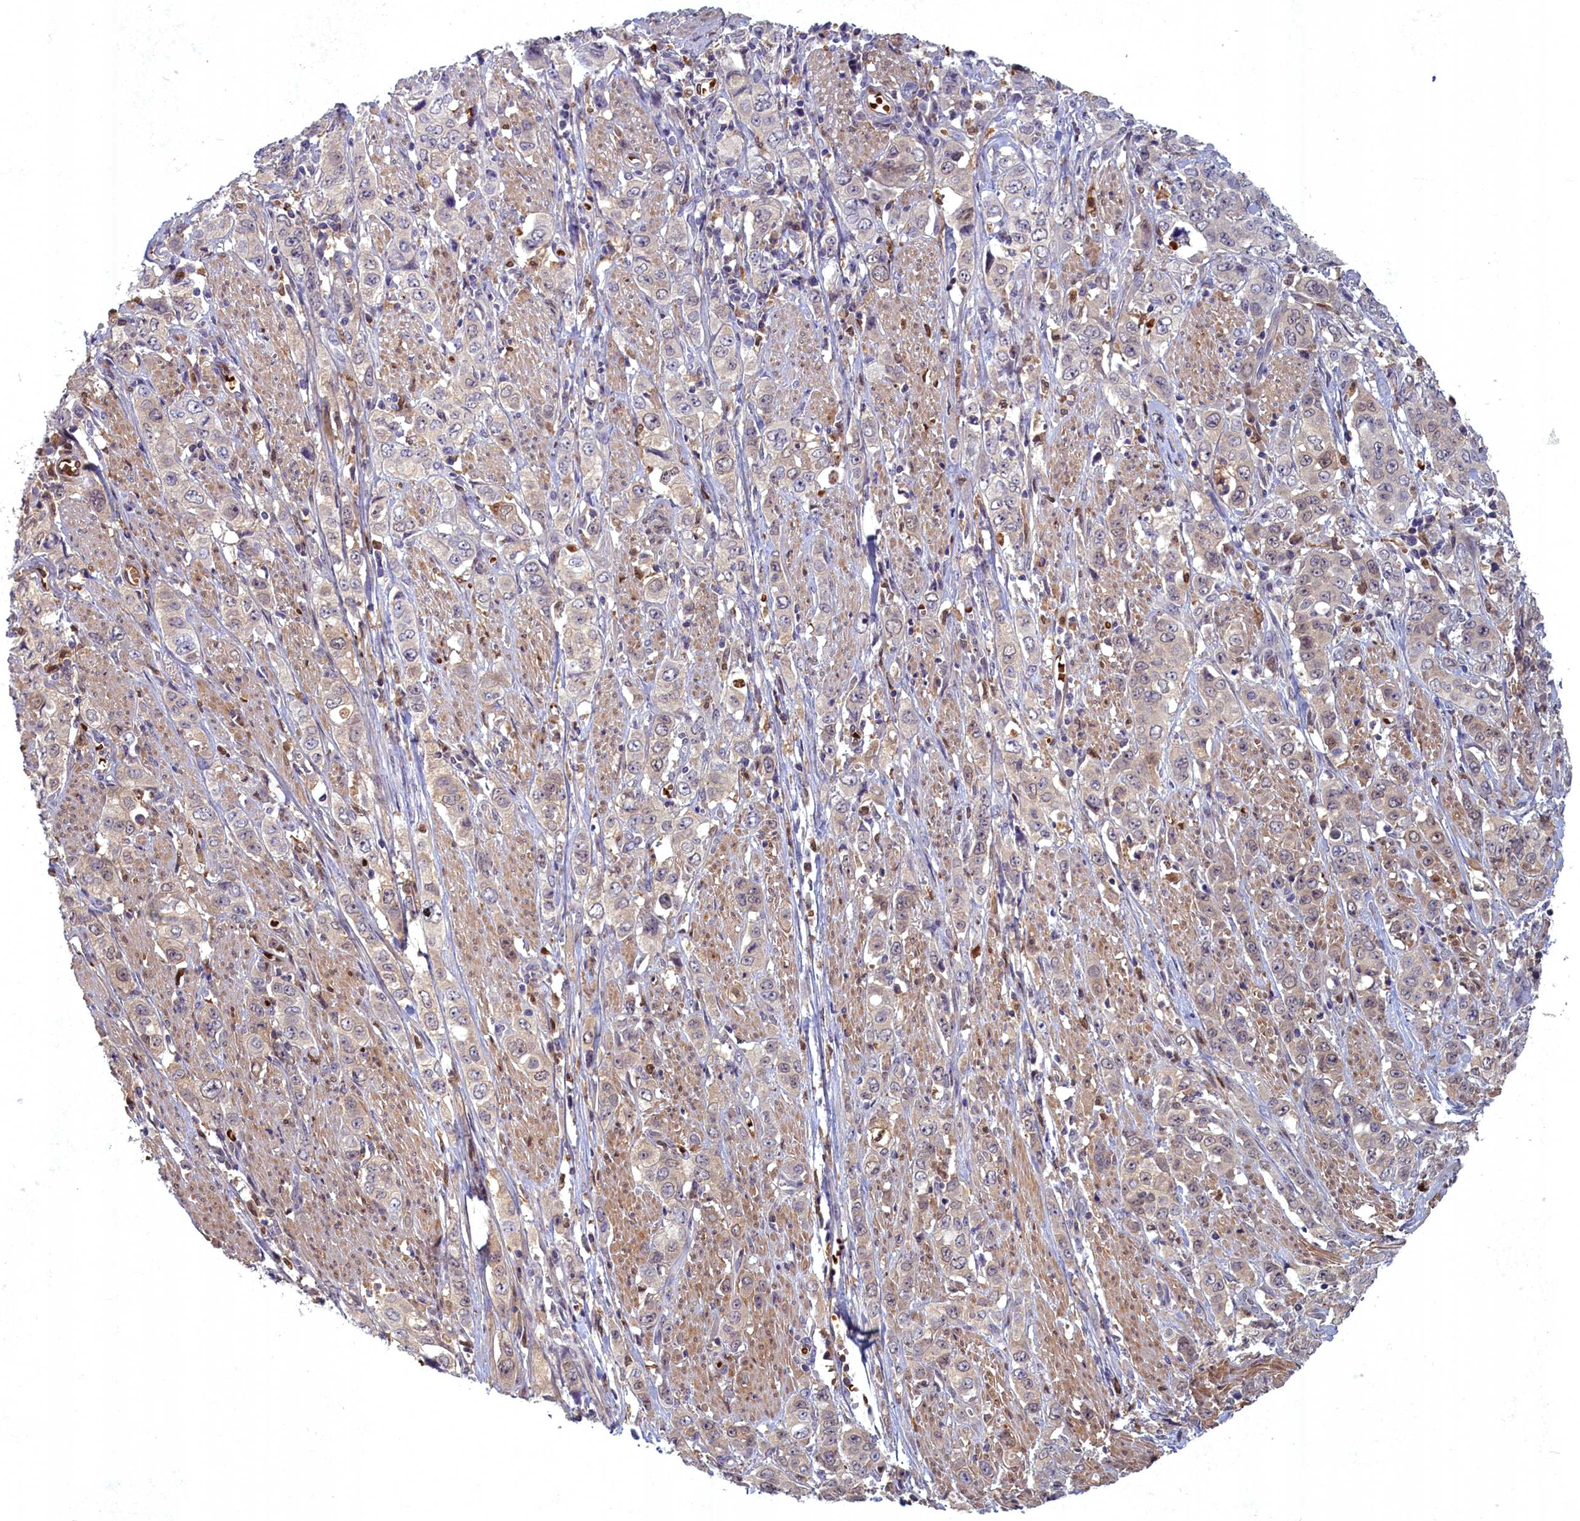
{"staining": {"intensity": "weak", "quantity": ">75%", "location": "cytoplasmic/membranous"}, "tissue": "stomach cancer", "cell_type": "Tumor cells", "image_type": "cancer", "snomed": [{"axis": "morphology", "description": "Adenocarcinoma, NOS"}, {"axis": "topography", "description": "Stomach, upper"}], "caption": "Brown immunohistochemical staining in stomach adenocarcinoma demonstrates weak cytoplasmic/membranous staining in approximately >75% of tumor cells.", "gene": "BLVRB", "patient": {"sex": "male", "age": 62}}